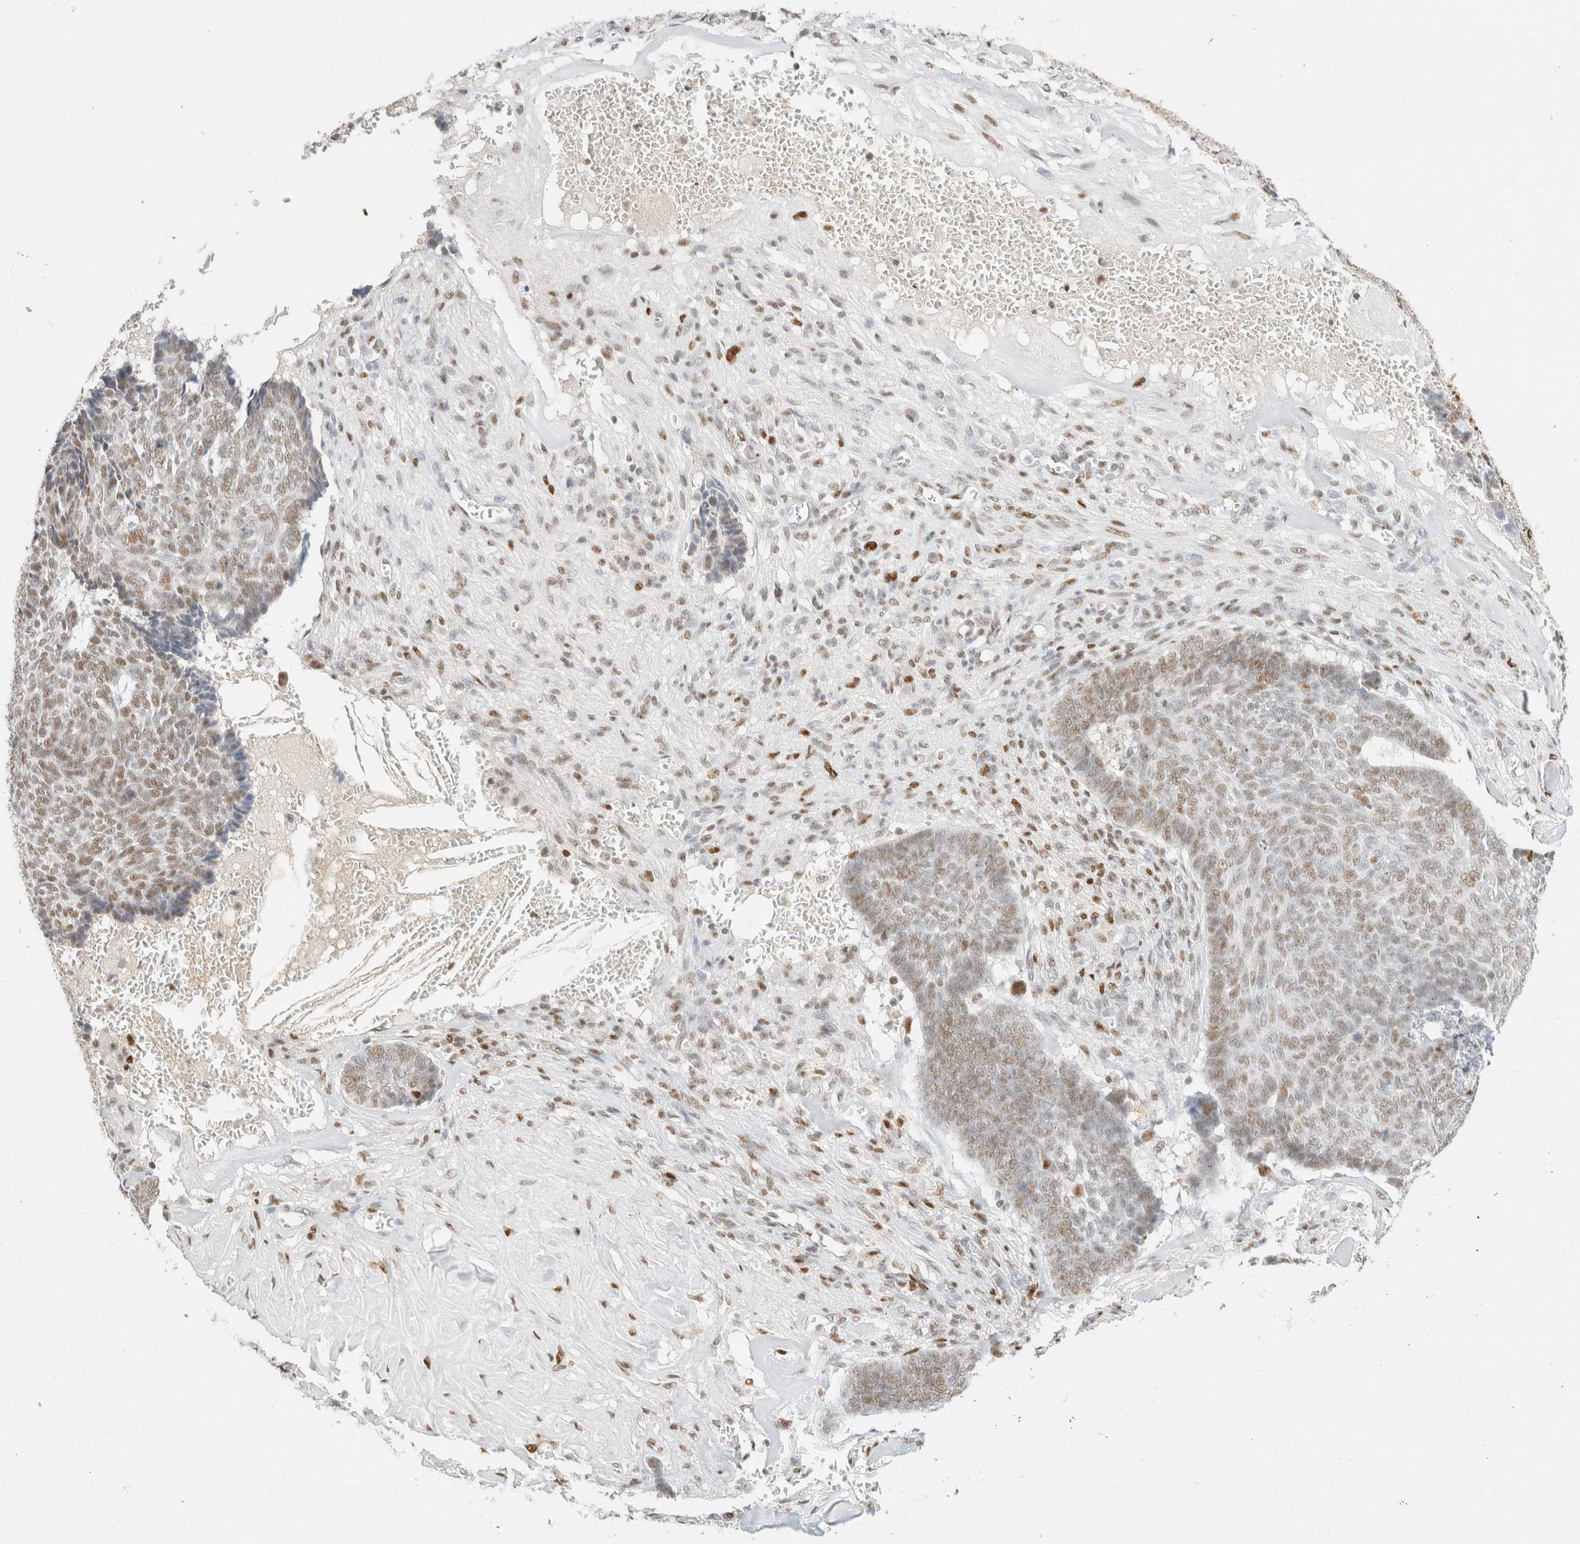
{"staining": {"intensity": "weak", "quantity": "25%-75%", "location": "nuclear"}, "tissue": "skin cancer", "cell_type": "Tumor cells", "image_type": "cancer", "snomed": [{"axis": "morphology", "description": "Basal cell carcinoma"}, {"axis": "topography", "description": "Skin"}], "caption": "Basal cell carcinoma (skin) stained with a brown dye demonstrates weak nuclear positive expression in about 25%-75% of tumor cells.", "gene": "DDB2", "patient": {"sex": "male", "age": 84}}